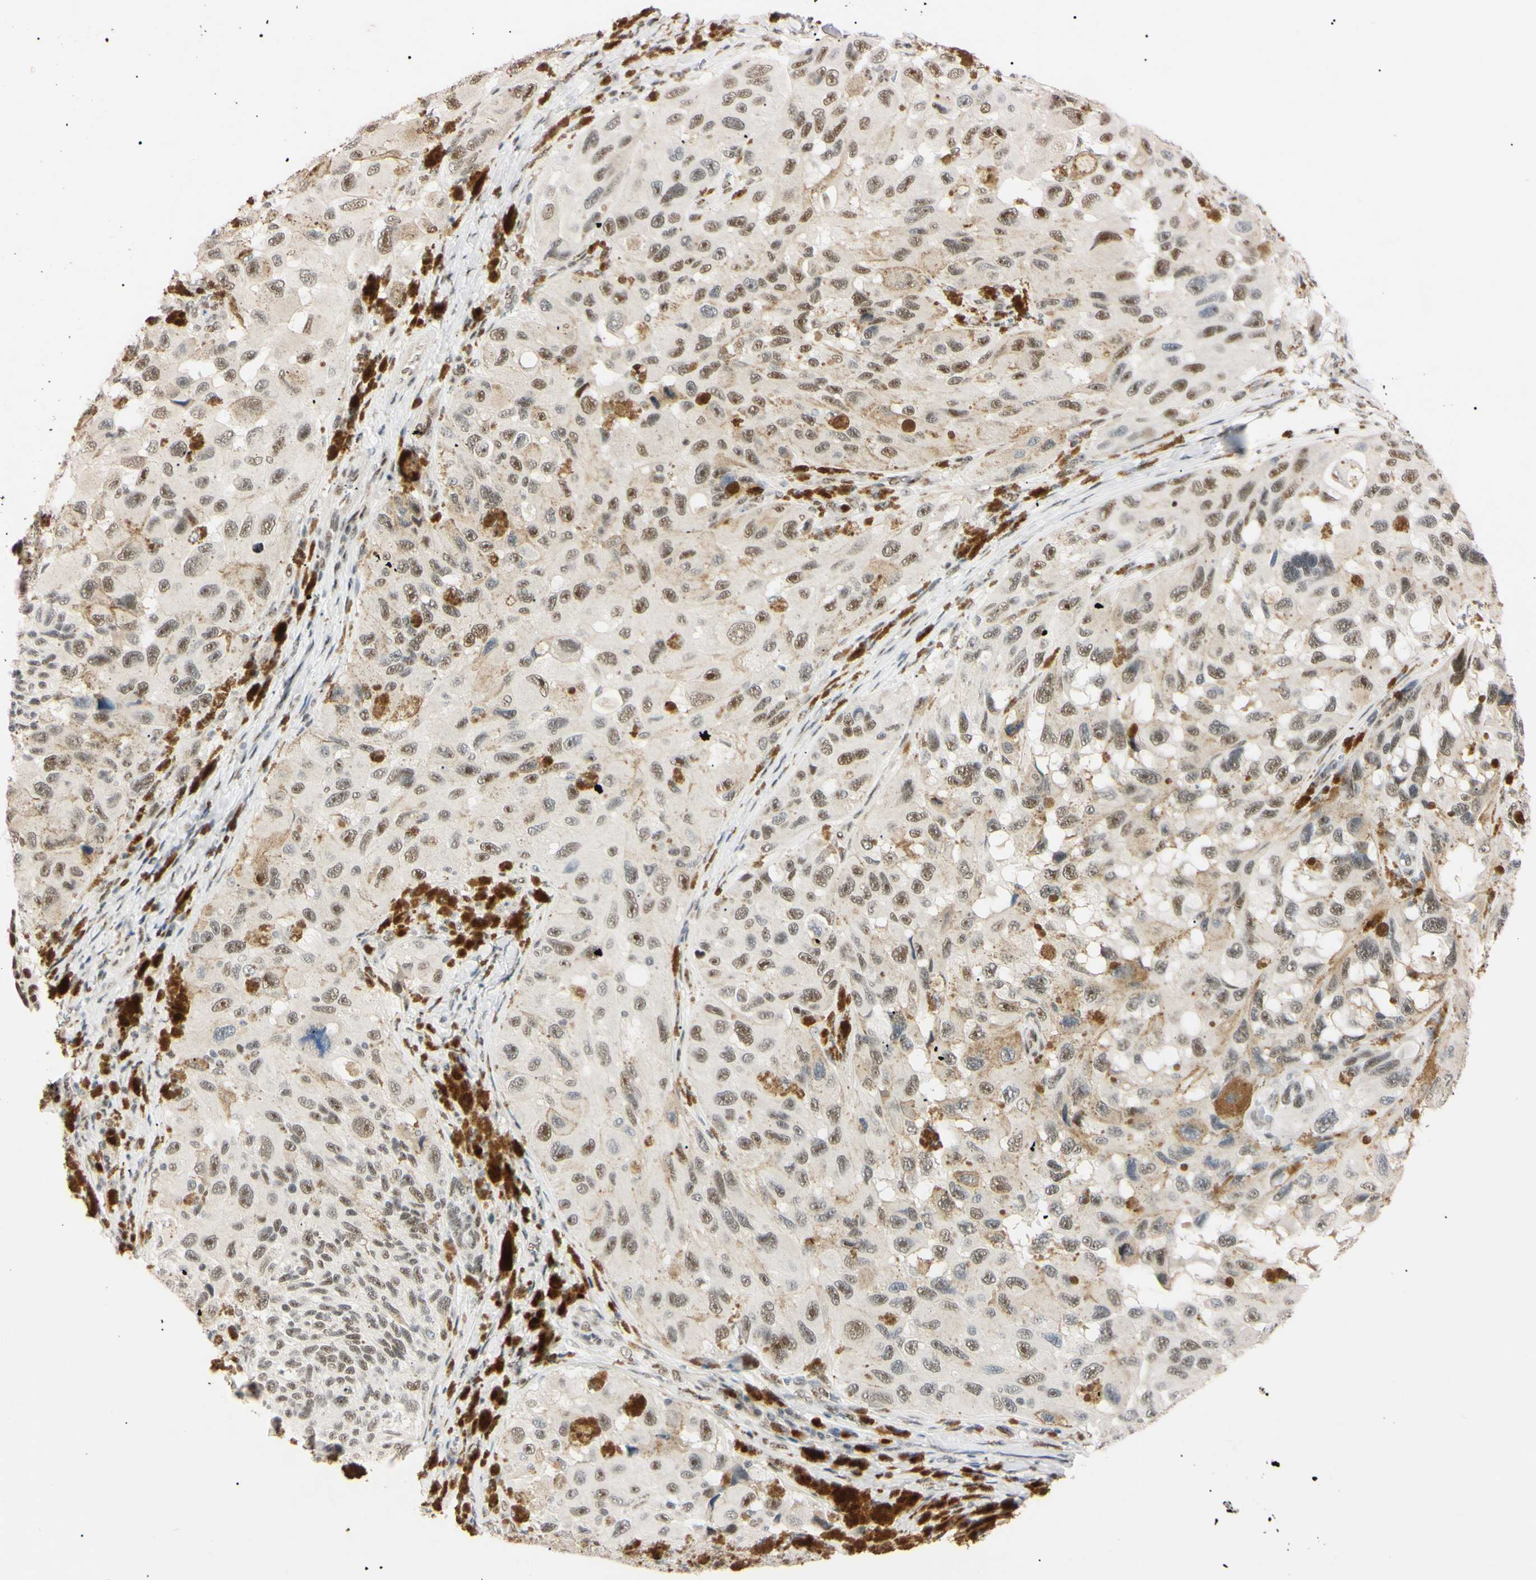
{"staining": {"intensity": "moderate", "quantity": ">75%", "location": "nuclear"}, "tissue": "melanoma", "cell_type": "Tumor cells", "image_type": "cancer", "snomed": [{"axis": "morphology", "description": "Malignant melanoma, NOS"}, {"axis": "topography", "description": "Skin"}], "caption": "Moderate nuclear staining is identified in about >75% of tumor cells in malignant melanoma. Nuclei are stained in blue.", "gene": "ZNF134", "patient": {"sex": "female", "age": 73}}